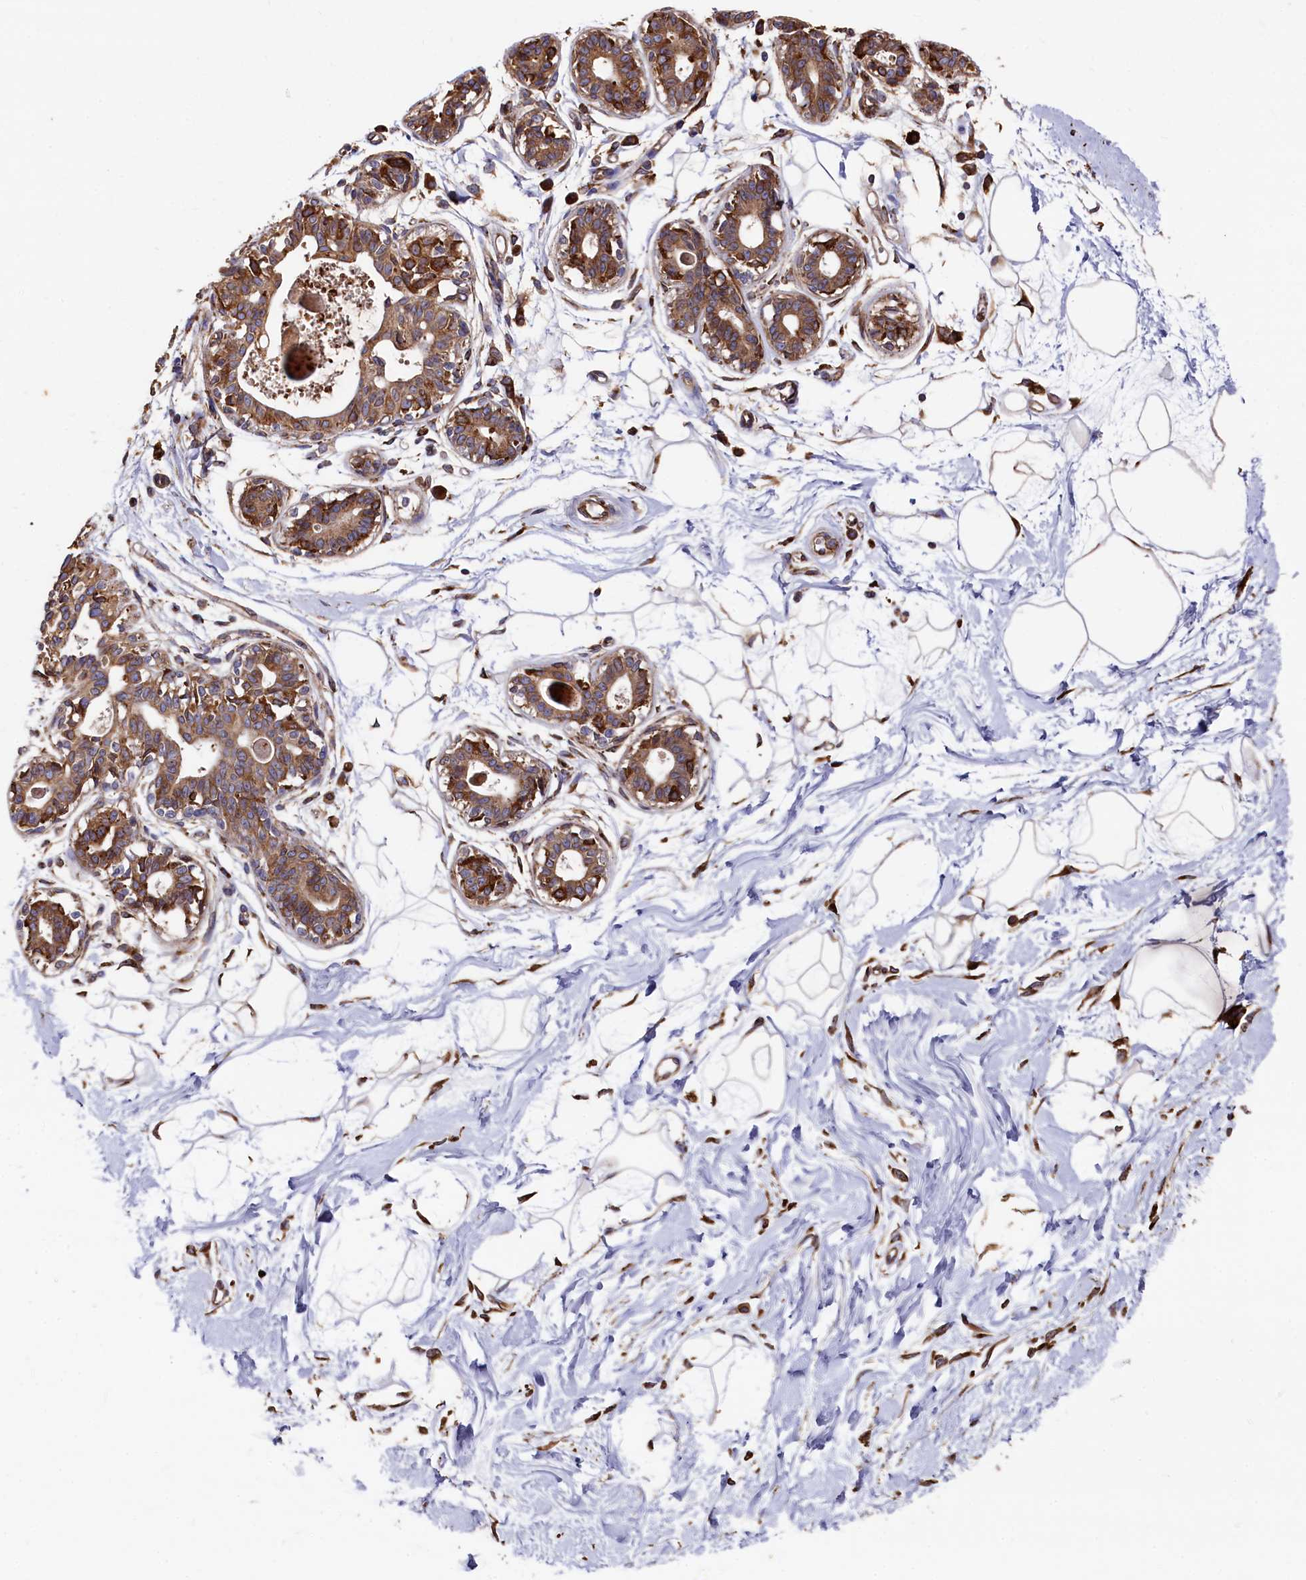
{"staining": {"intensity": "negative", "quantity": "none", "location": "none"}, "tissue": "breast", "cell_type": "Adipocytes", "image_type": "normal", "snomed": [{"axis": "morphology", "description": "Normal tissue, NOS"}, {"axis": "topography", "description": "Breast"}], "caption": "The photomicrograph demonstrates no significant staining in adipocytes of breast.", "gene": "NEURL1B", "patient": {"sex": "female", "age": 45}}